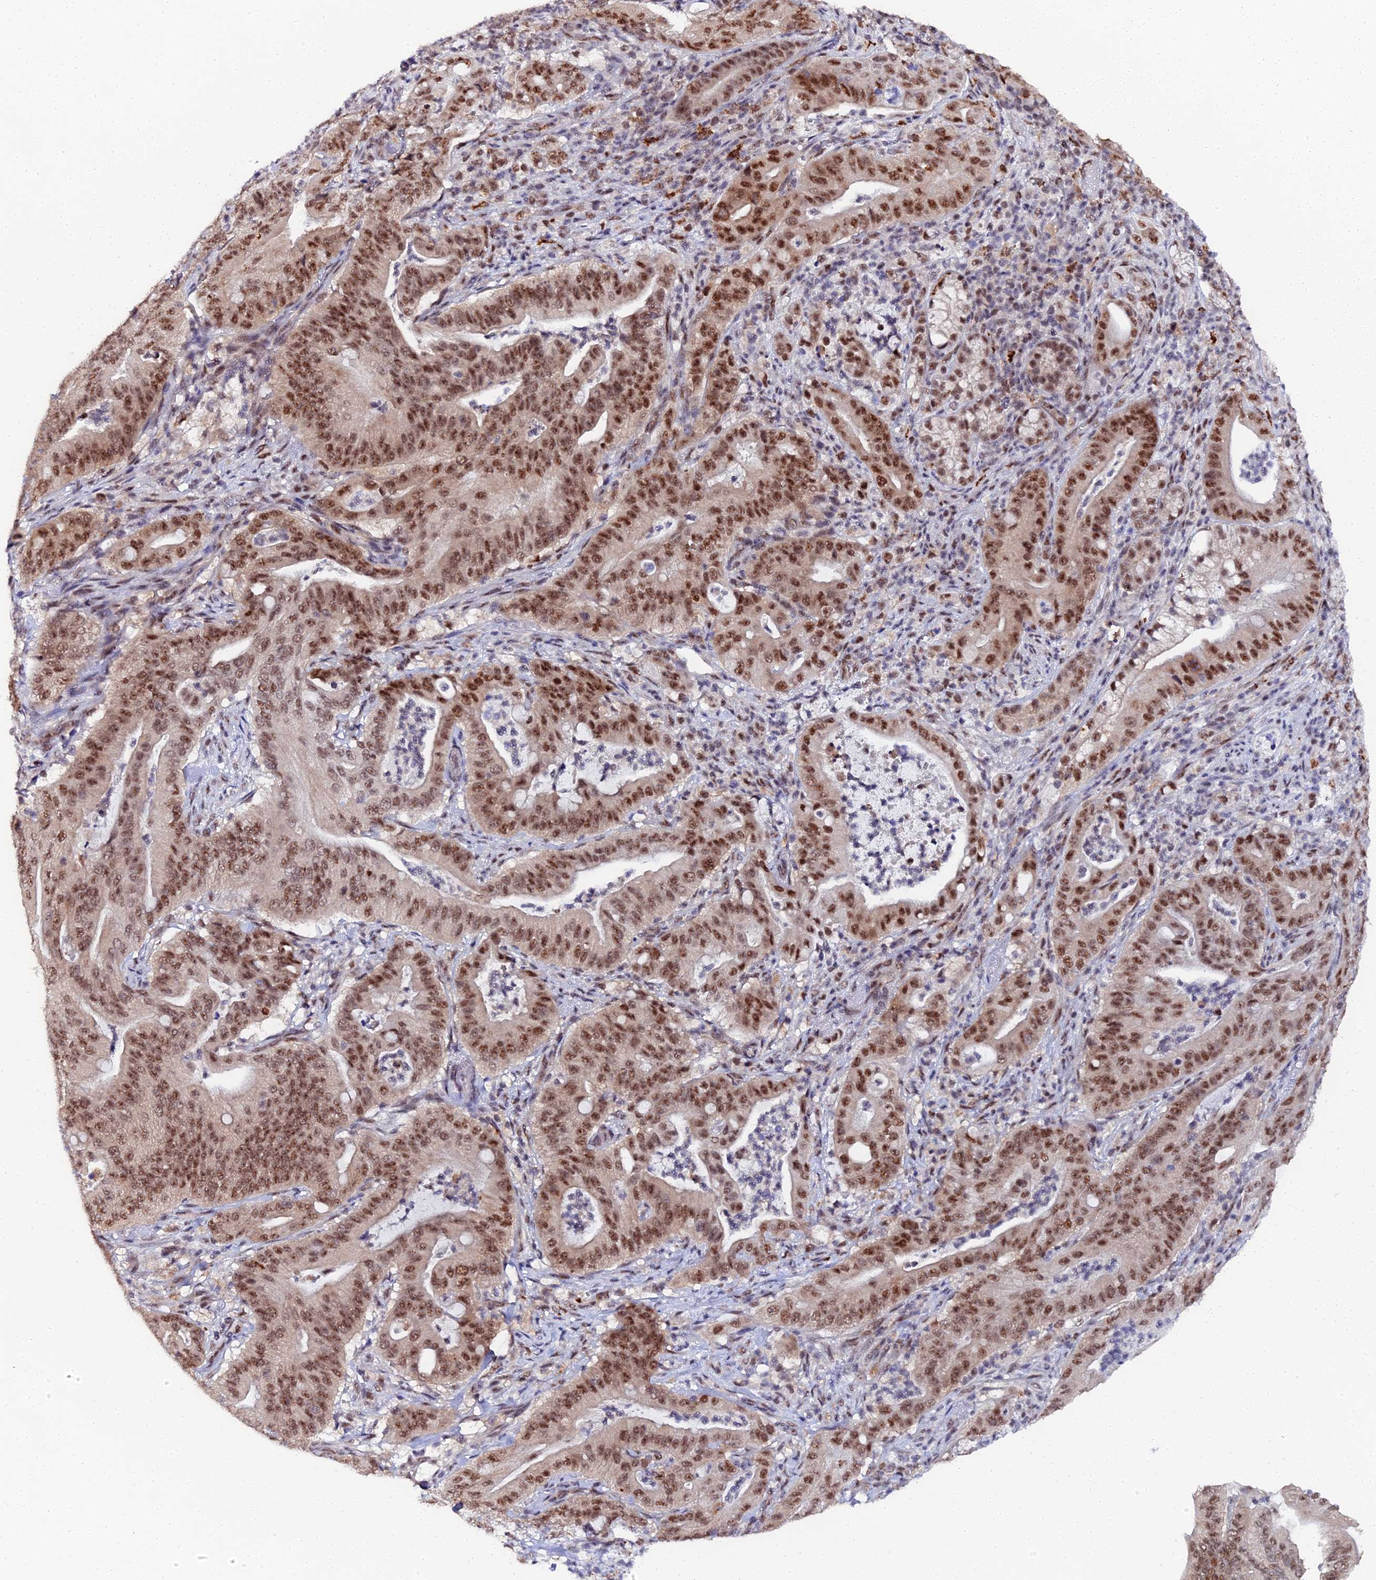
{"staining": {"intensity": "strong", "quantity": ">75%", "location": "nuclear"}, "tissue": "pancreatic cancer", "cell_type": "Tumor cells", "image_type": "cancer", "snomed": [{"axis": "morphology", "description": "Adenocarcinoma, NOS"}, {"axis": "topography", "description": "Pancreas"}], "caption": "Pancreatic adenocarcinoma stained with IHC exhibits strong nuclear expression in approximately >75% of tumor cells.", "gene": "MAGOHB", "patient": {"sex": "male", "age": 71}}